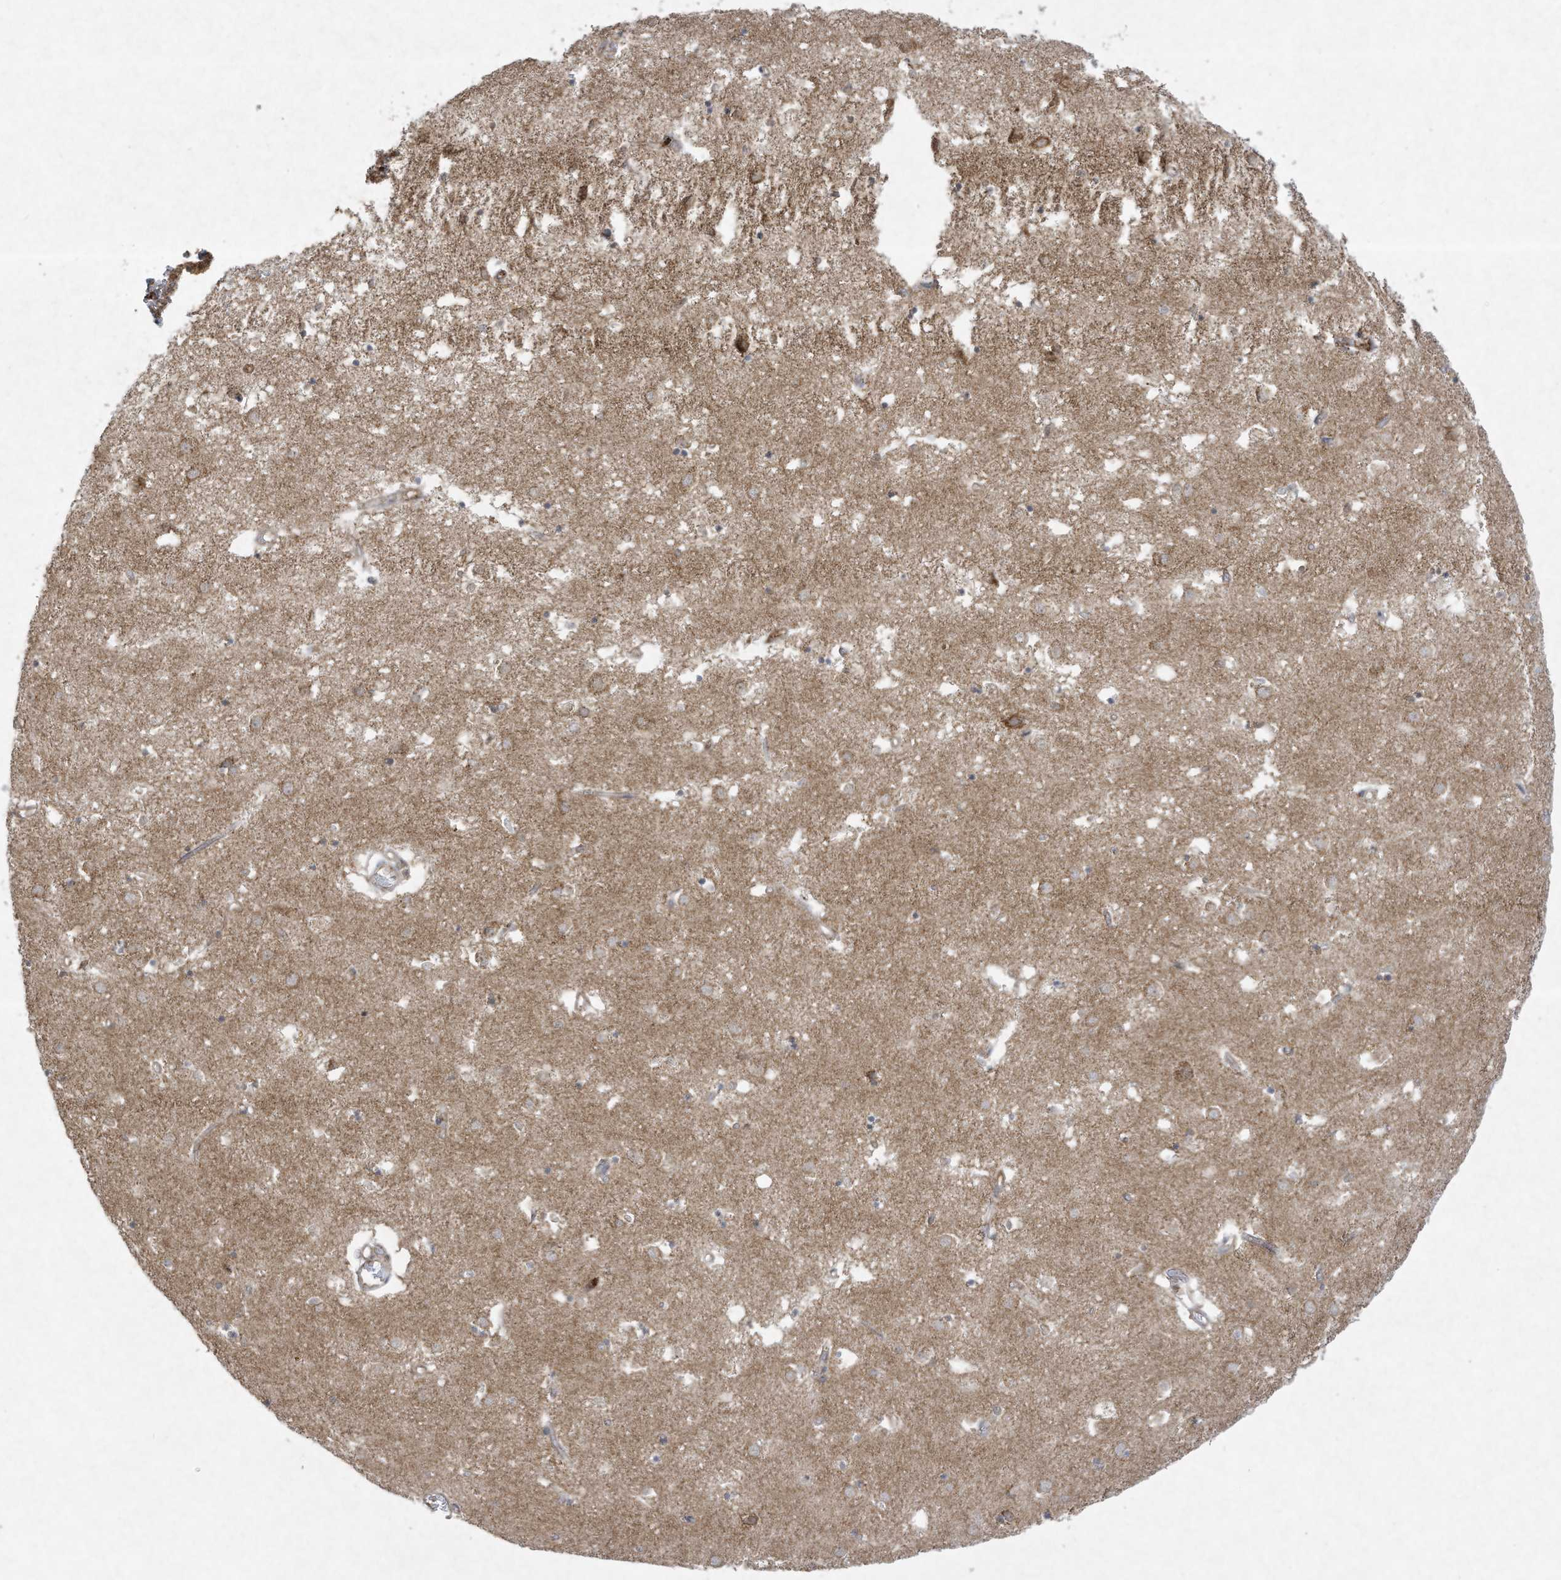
{"staining": {"intensity": "weak", "quantity": "<25%", "location": "cytoplasmic/membranous"}, "tissue": "caudate", "cell_type": "Glial cells", "image_type": "normal", "snomed": [{"axis": "morphology", "description": "Normal tissue, NOS"}, {"axis": "topography", "description": "Lateral ventricle wall"}], "caption": "Immunohistochemical staining of normal caudate demonstrates no significant staining in glial cells.", "gene": "CHRNA4", "patient": {"sex": "male", "age": 70}}